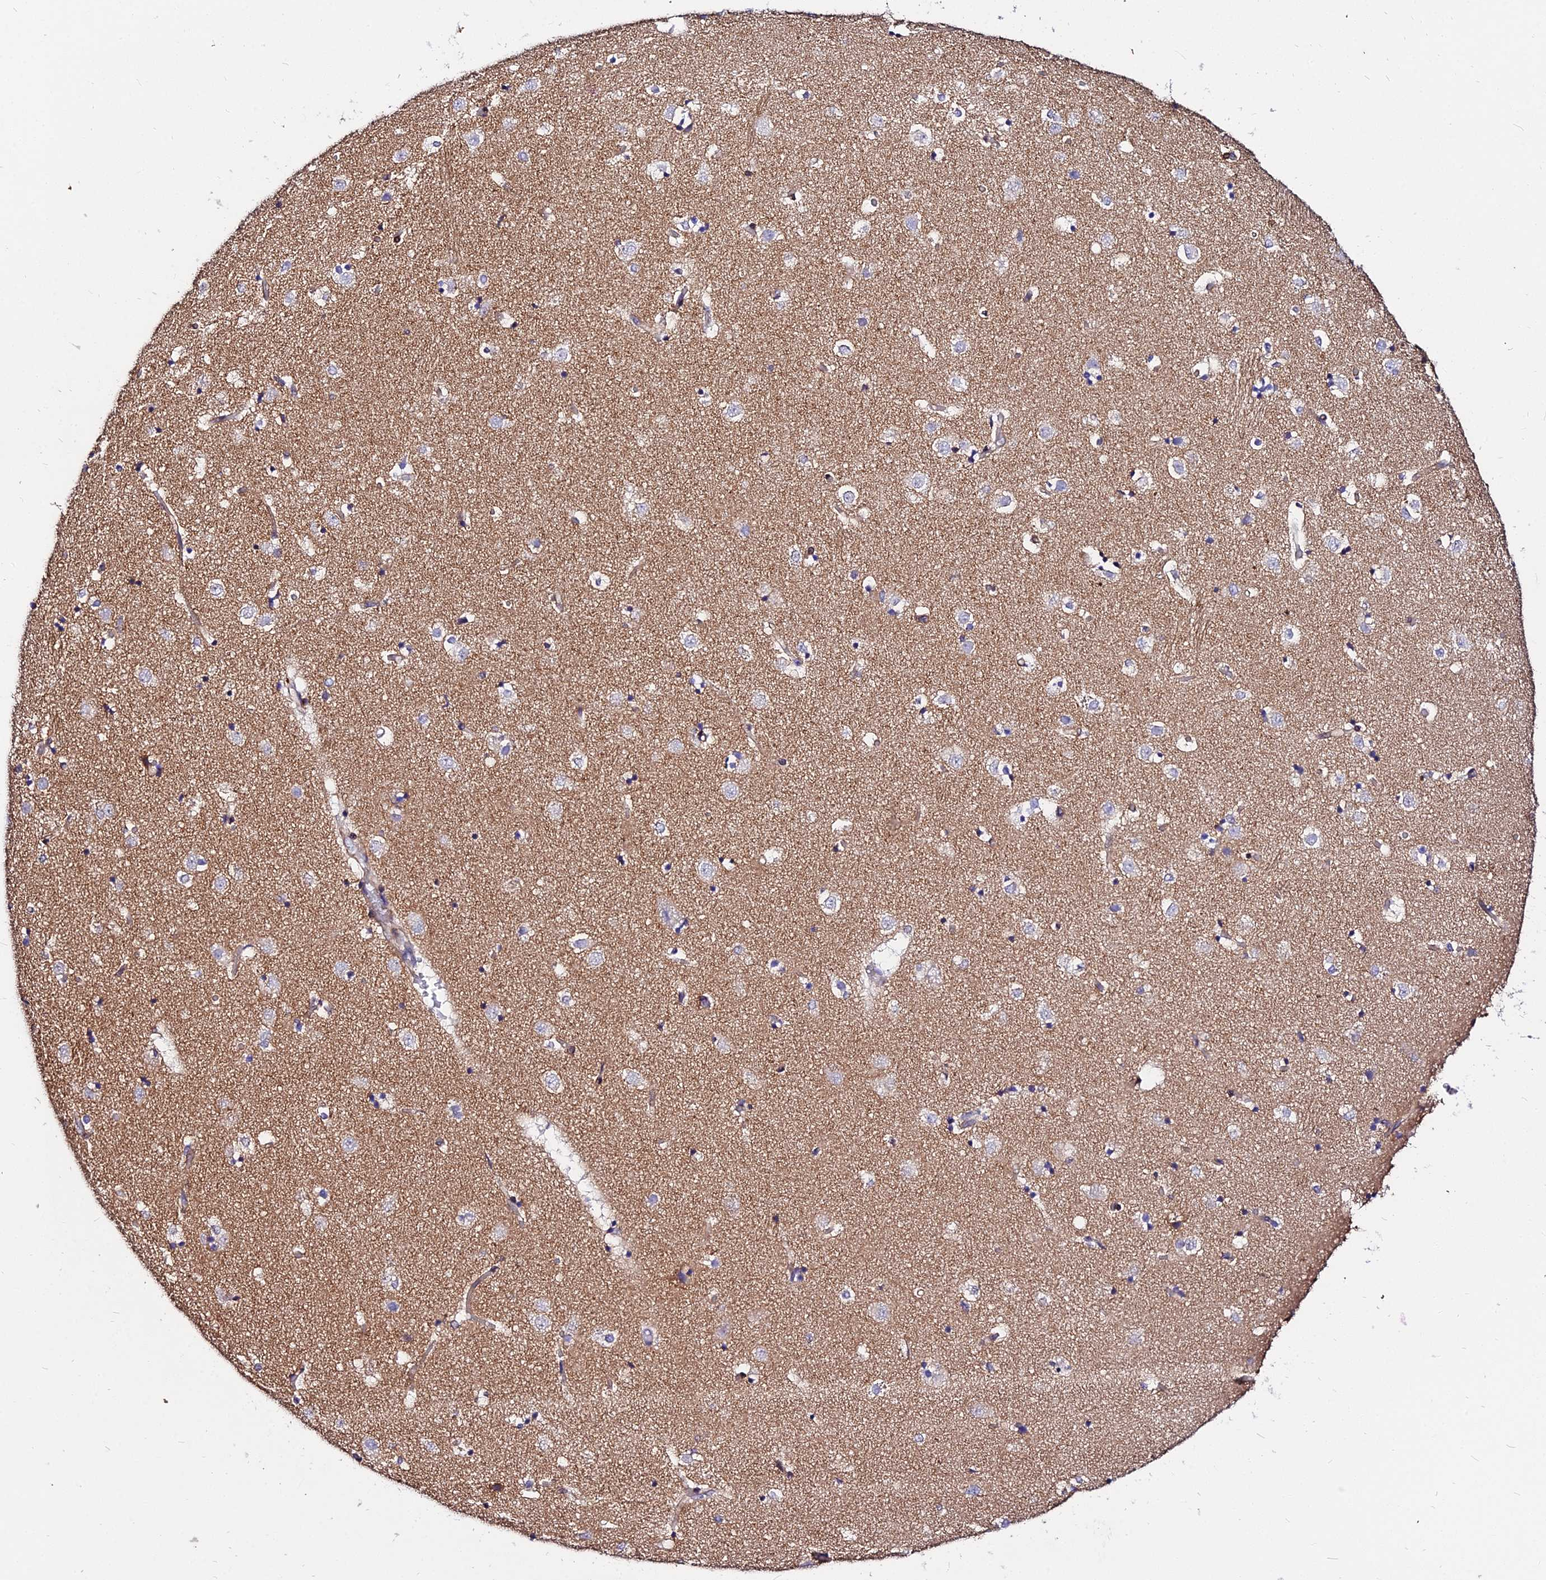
{"staining": {"intensity": "weak", "quantity": "25%-75%", "location": "cytoplasmic/membranous"}, "tissue": "caudate", "cell_type": "Glial cells", "image_type": "normal", "snomed": [{"axis": "morphology", "description": "Normal tissue, NOS"}, {"axis": "topography", "description": "Lateral ventricle wall"}], "caption": "Approximately 25%-75% of glial cells in benign human caudate reveal weak cytoplasmic/membranous protein staining as visualized by brown immunohistochemical staining.", "gene": "CSRP1", "patient": {"sex": "female", "age": 52}}